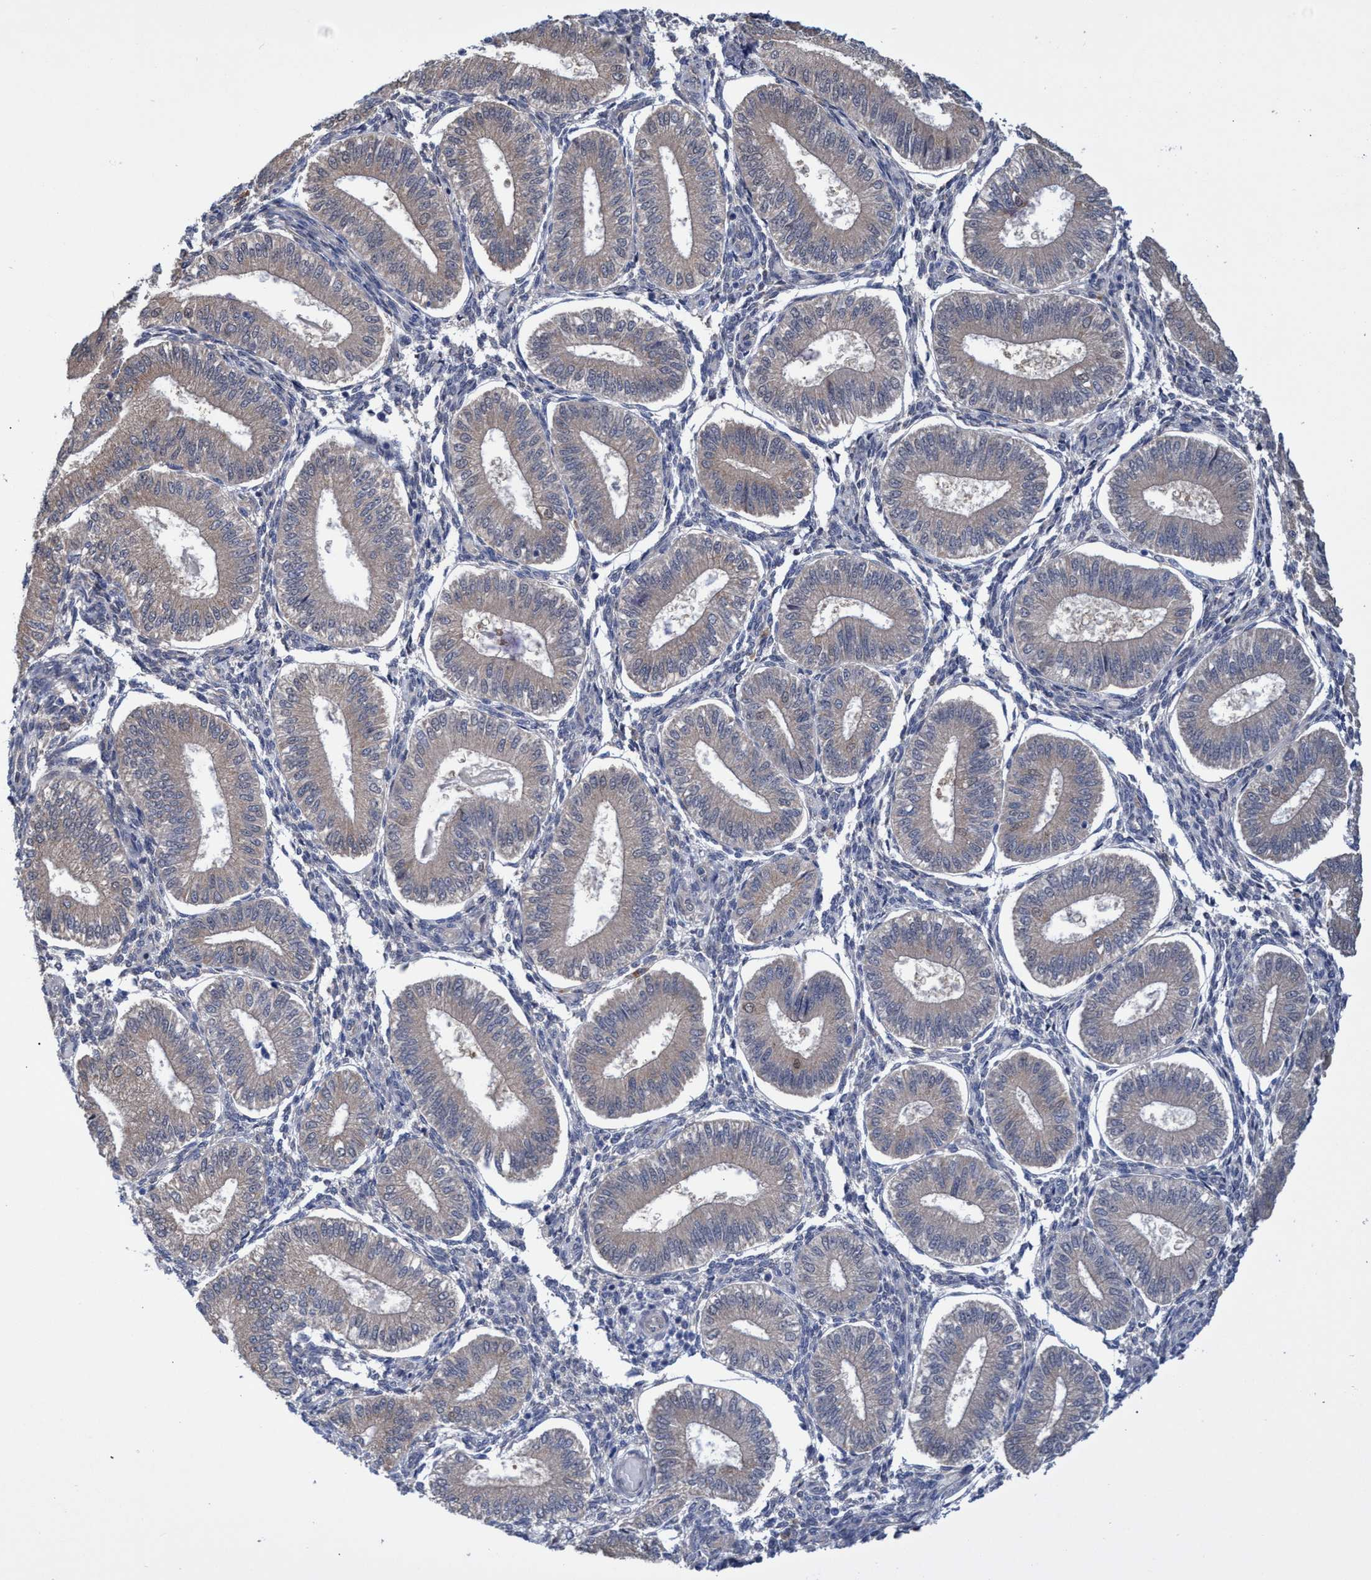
{"staining": {"intensity": "negative", "quantity": "none", "location": "none"}, "tissue": "endometrium", "cell_type": "Cells in endometrial stroma", "image_type": "normal", "snomed": [{"axis": "morphology", "description": "Normal tissue, NOS"}, {"axis": "topography", "description": "Endometrium"}], "caption": "DAB (3,3'-diaminobenzidine) immunohistochemical staining of normal human endometrium demonstrates no significant positivity in cells in endometrial stroma. (Stains: DAB immunohistochemistry (IHC) with hematoxylin counter stain, Microscopy: brightfield microscopy at high magnification).", "gene": "SVEP1", "patient": {"sex": "female", "age": 39}}